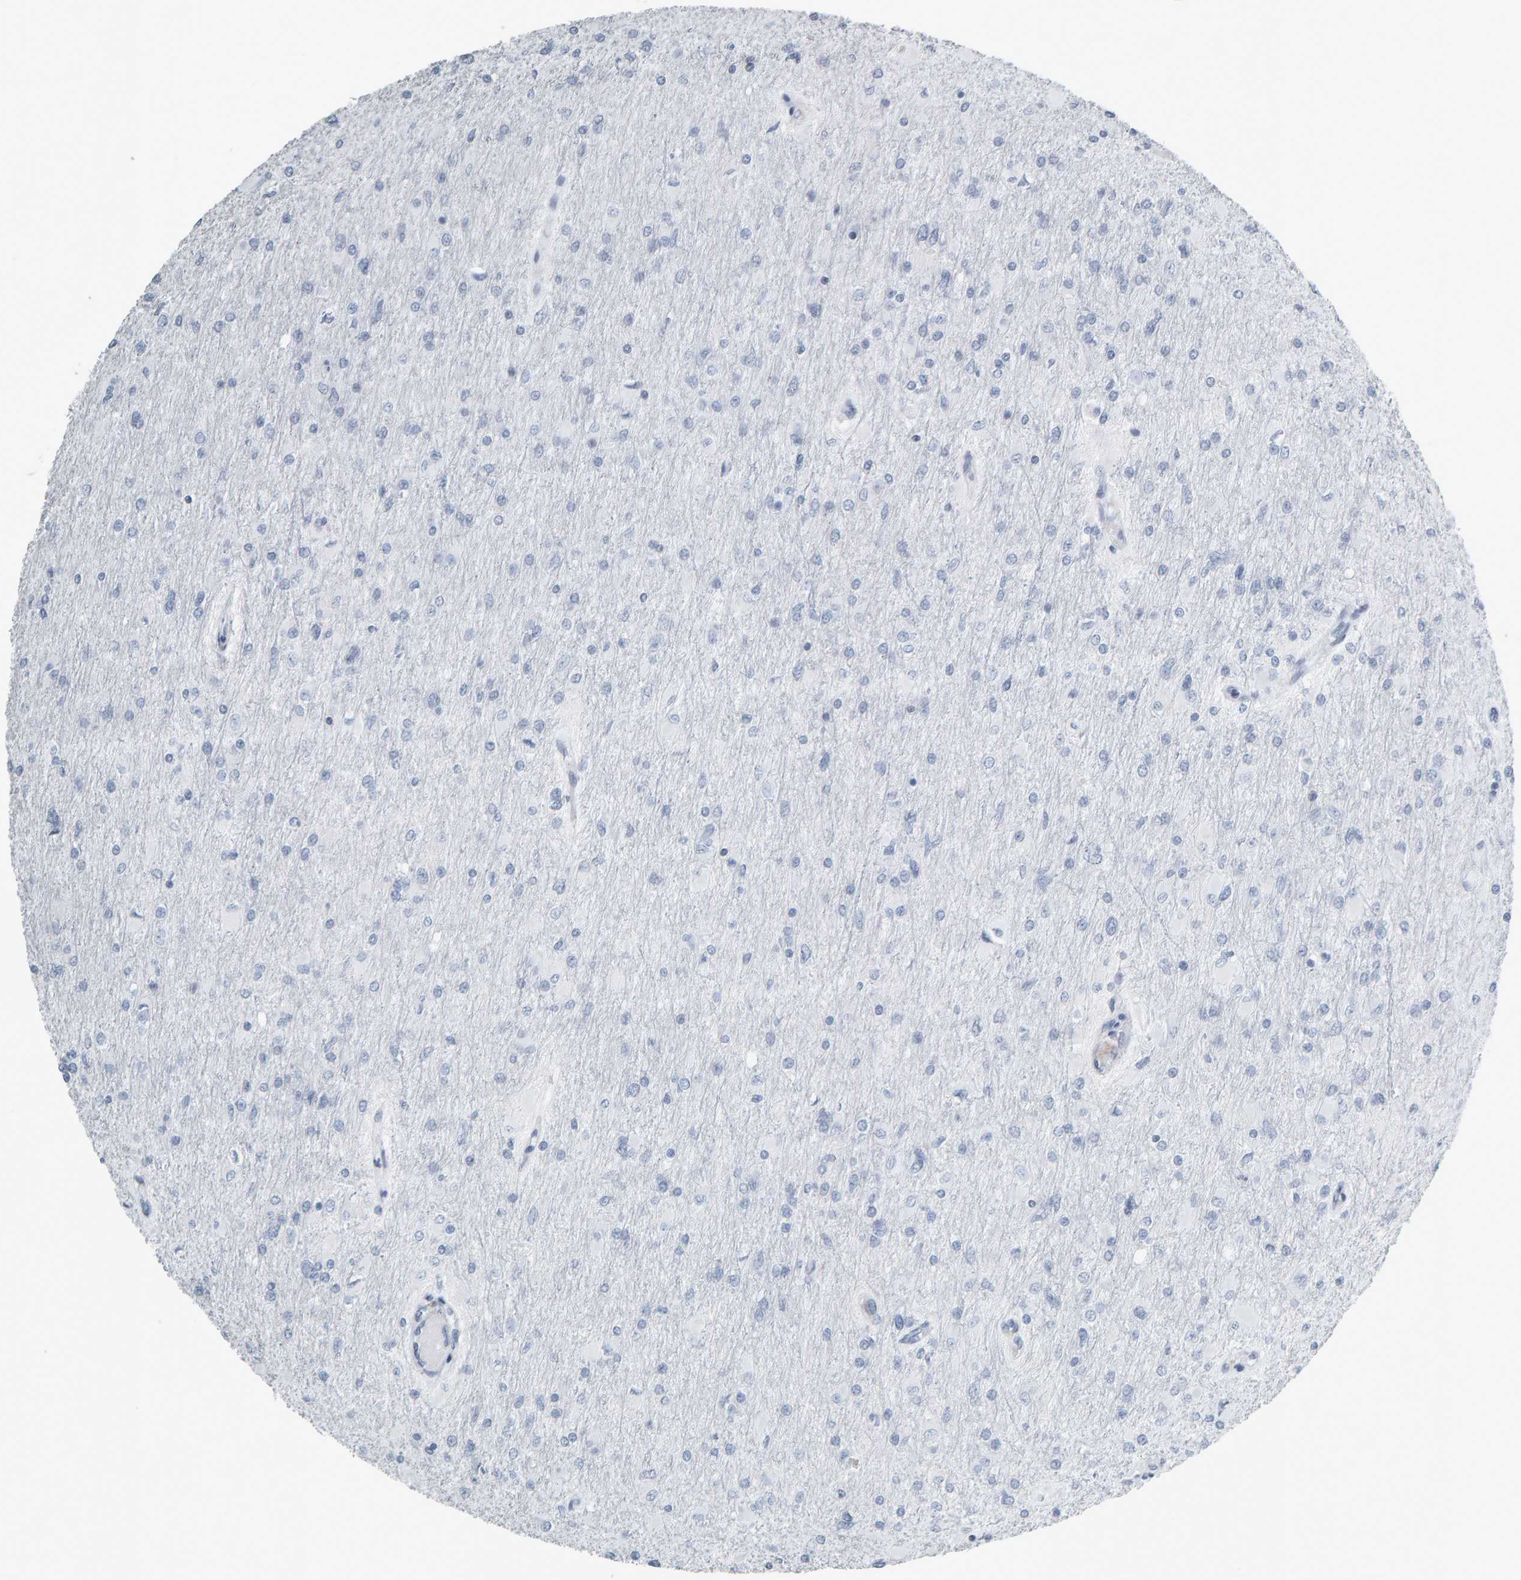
{"staining": {"intensity": "negative", "quantity": "none", "location": "none"}, "tissue": "glioma", "cell_type": "Tumor cells", "image_type": "cancer", "snomed": [{"axis": "morphology", "description": "Glioma, malignant, High grade"}, {"axis": "topography", "description": "Cerebral cortex"}], "caption": "Tumor cells show no significant expression in glioma.", "gene": "PYY", "patient": {"sex": "female", "age": 36}}